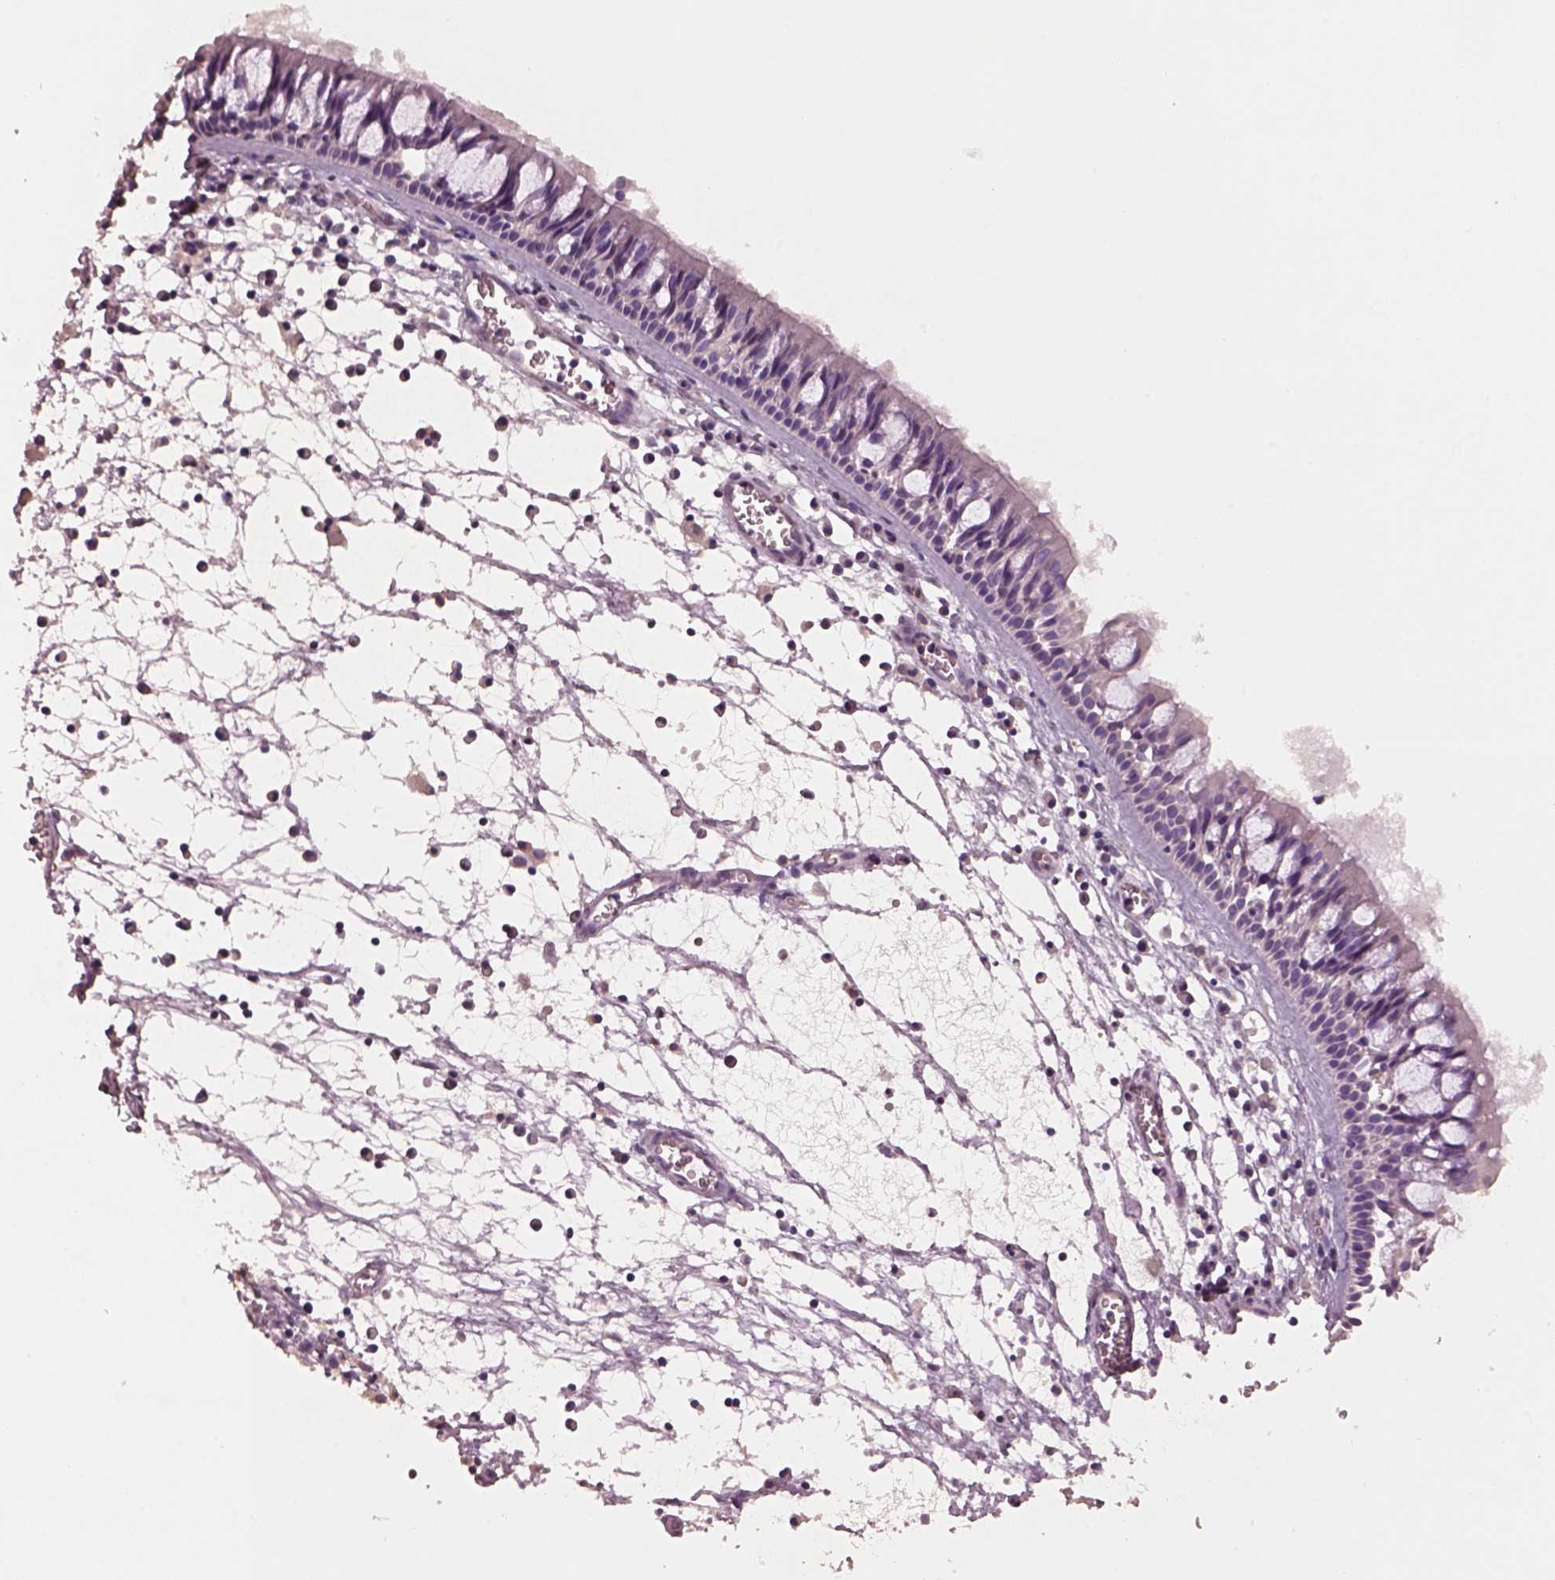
{"staining": {"intensity": "negative", "quantity": "none", "location": "none"}, "tissue": "nasopharynx", "cell_type": "Respiratory epithelial cells", "image_type": "normal", "snomed": [{"axis": "morphology", "description": "Normal tissue, NOS"}, {"axis": "topography", "description": "Nasopharynx"}], "caption": "Nasopharynx stained for a protein using immunohistochemistry (IHC) shows no staining respiratory epithelial cells.", "gene": "KCNIP3", "patient": {"sex": "male", "age": 61}}